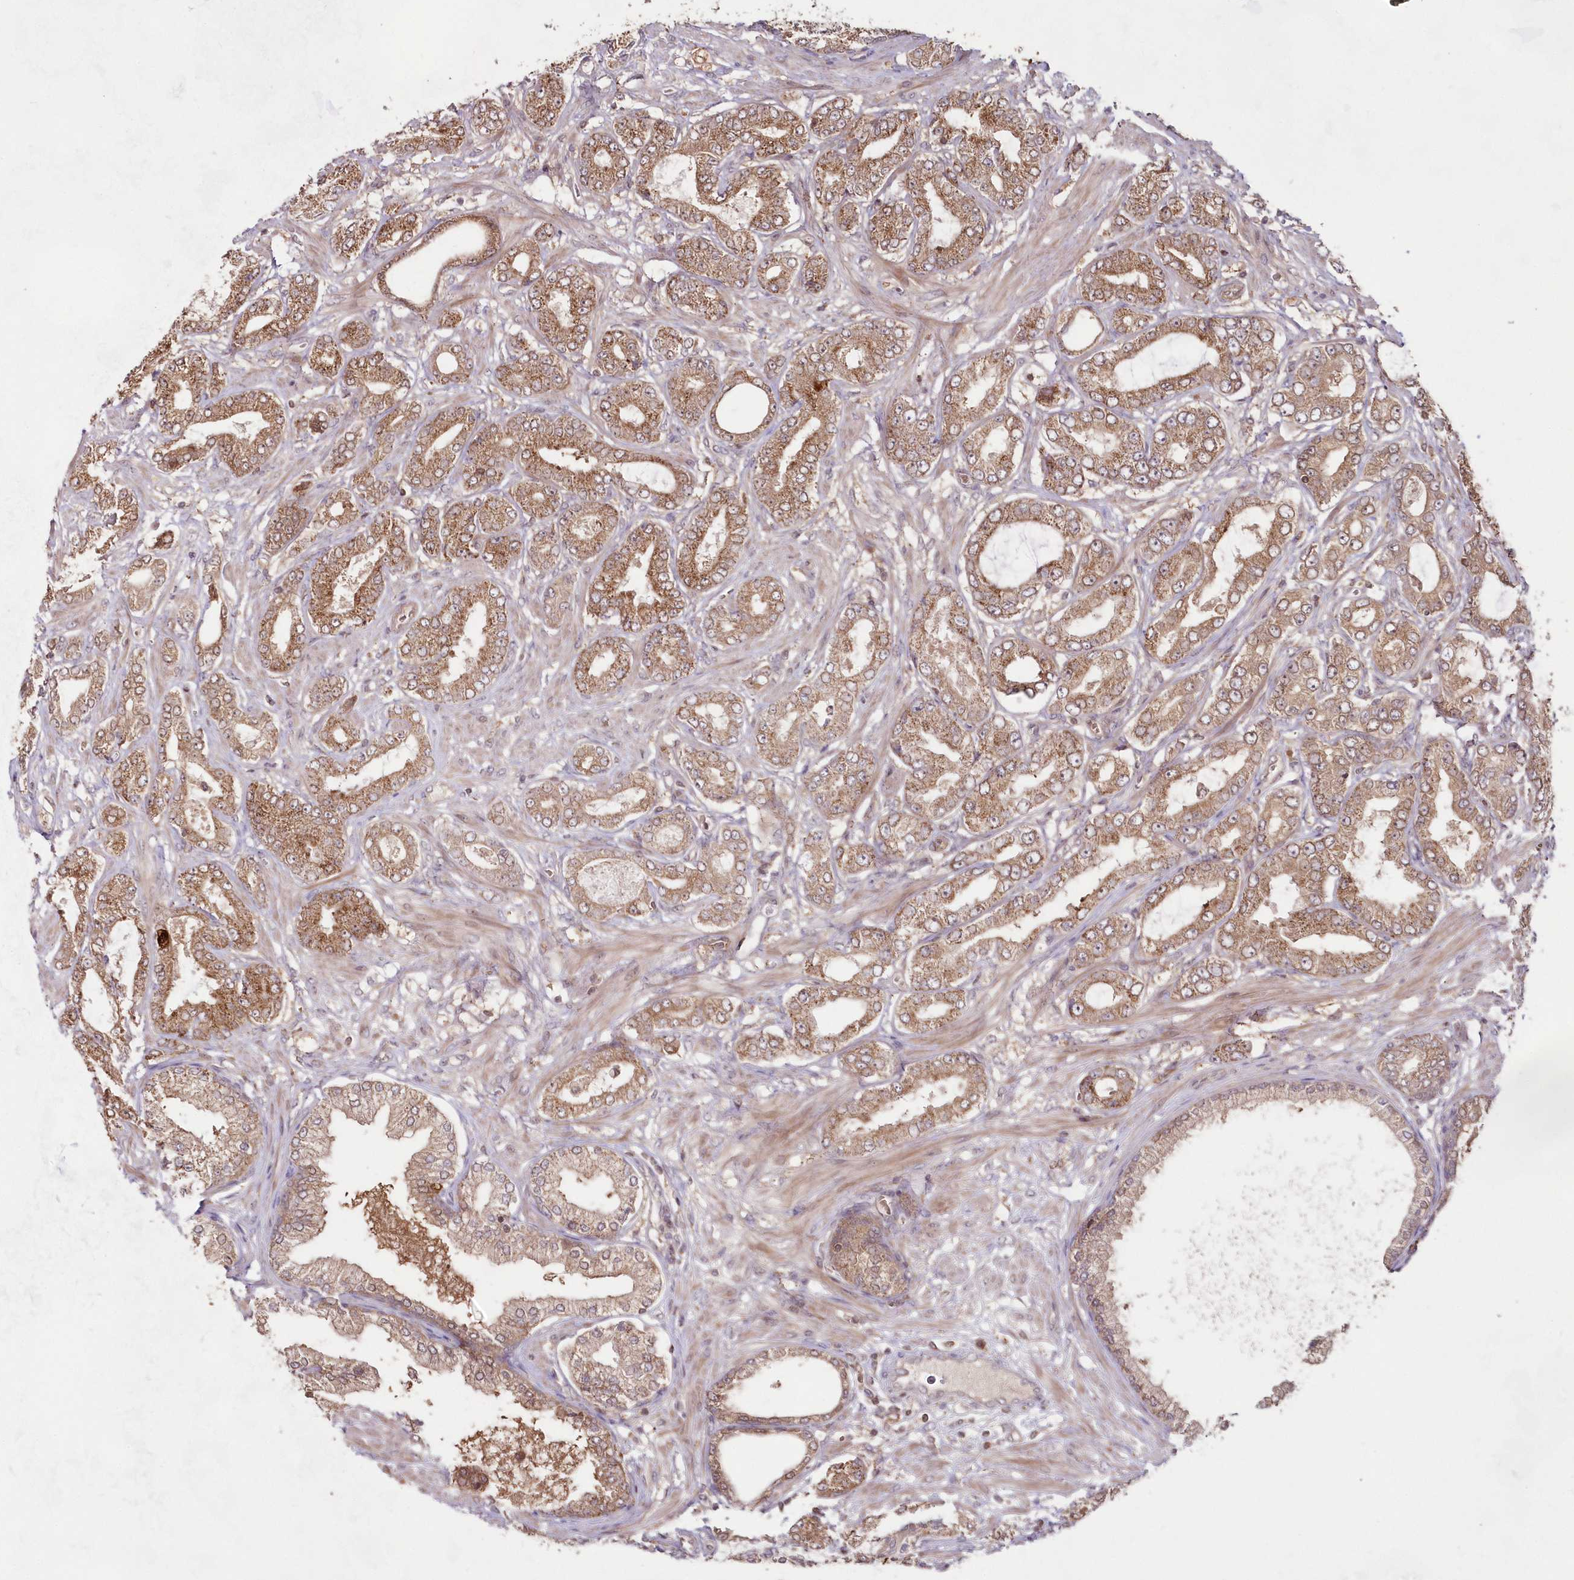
{"staining": {"intensity": "moderate", "quantity": ">75%", "location": "cytoplasmic/membranous"}, "tissue": "prostate cancer", "cell_type": "Tumor cells", "image_type": "cancer", "snomed": [{"axis": "morphology", "description": "Adenocarcinoma, Low grade"}, {"axis": "topography", "description": "Prostate"}], "caption": "Prostate cancer was stained to show a protein in brown. There is medium levels of moderate cytoplasmic/membranous expression in approximately >75% of tumor cells.", "gene": "IMPA1", "patient": {"sex": "male", "age": 63}}